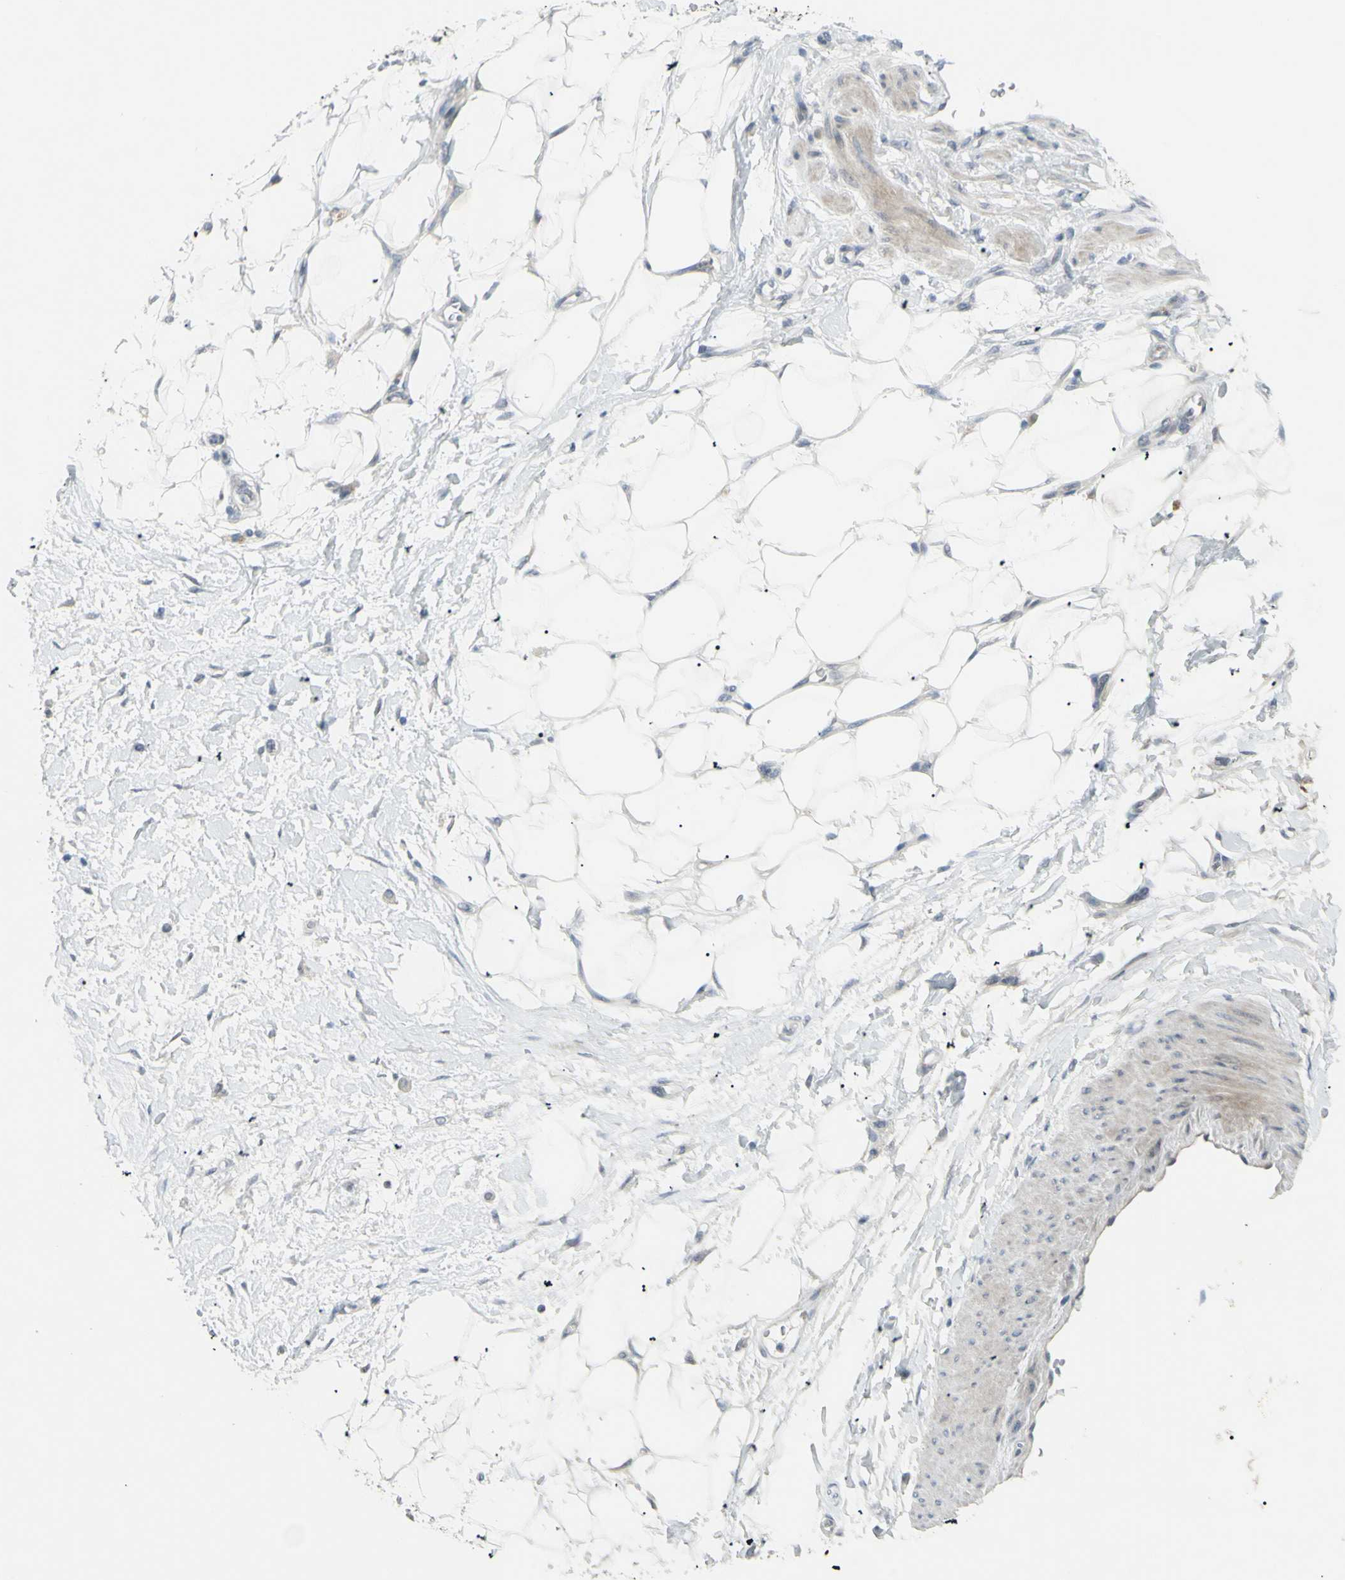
{"staining": {"intensity": "negative", "quantity": "none", "location": "none"}, "tissue": "adipose tissue", "cell_type": "Adipocytes", "image_type": "normal", "snomed": [{"axis": "morphology", "description": "Normal tissue, NOS"}, {"axis": "morphology", "description": "Urothelial carcinoma, High grade"}, {"axis": "topography", "description": "Vascular tissue"}, {"axis": "topography", "description": "Urinary bladder"}], "caption": "An IHC micrograph of normal adipose tissue is shown. There is no staining in adipocytes of adipose tissue.", "gene": "ETNK1", "patient": {"sex": "female", "age": 56}}